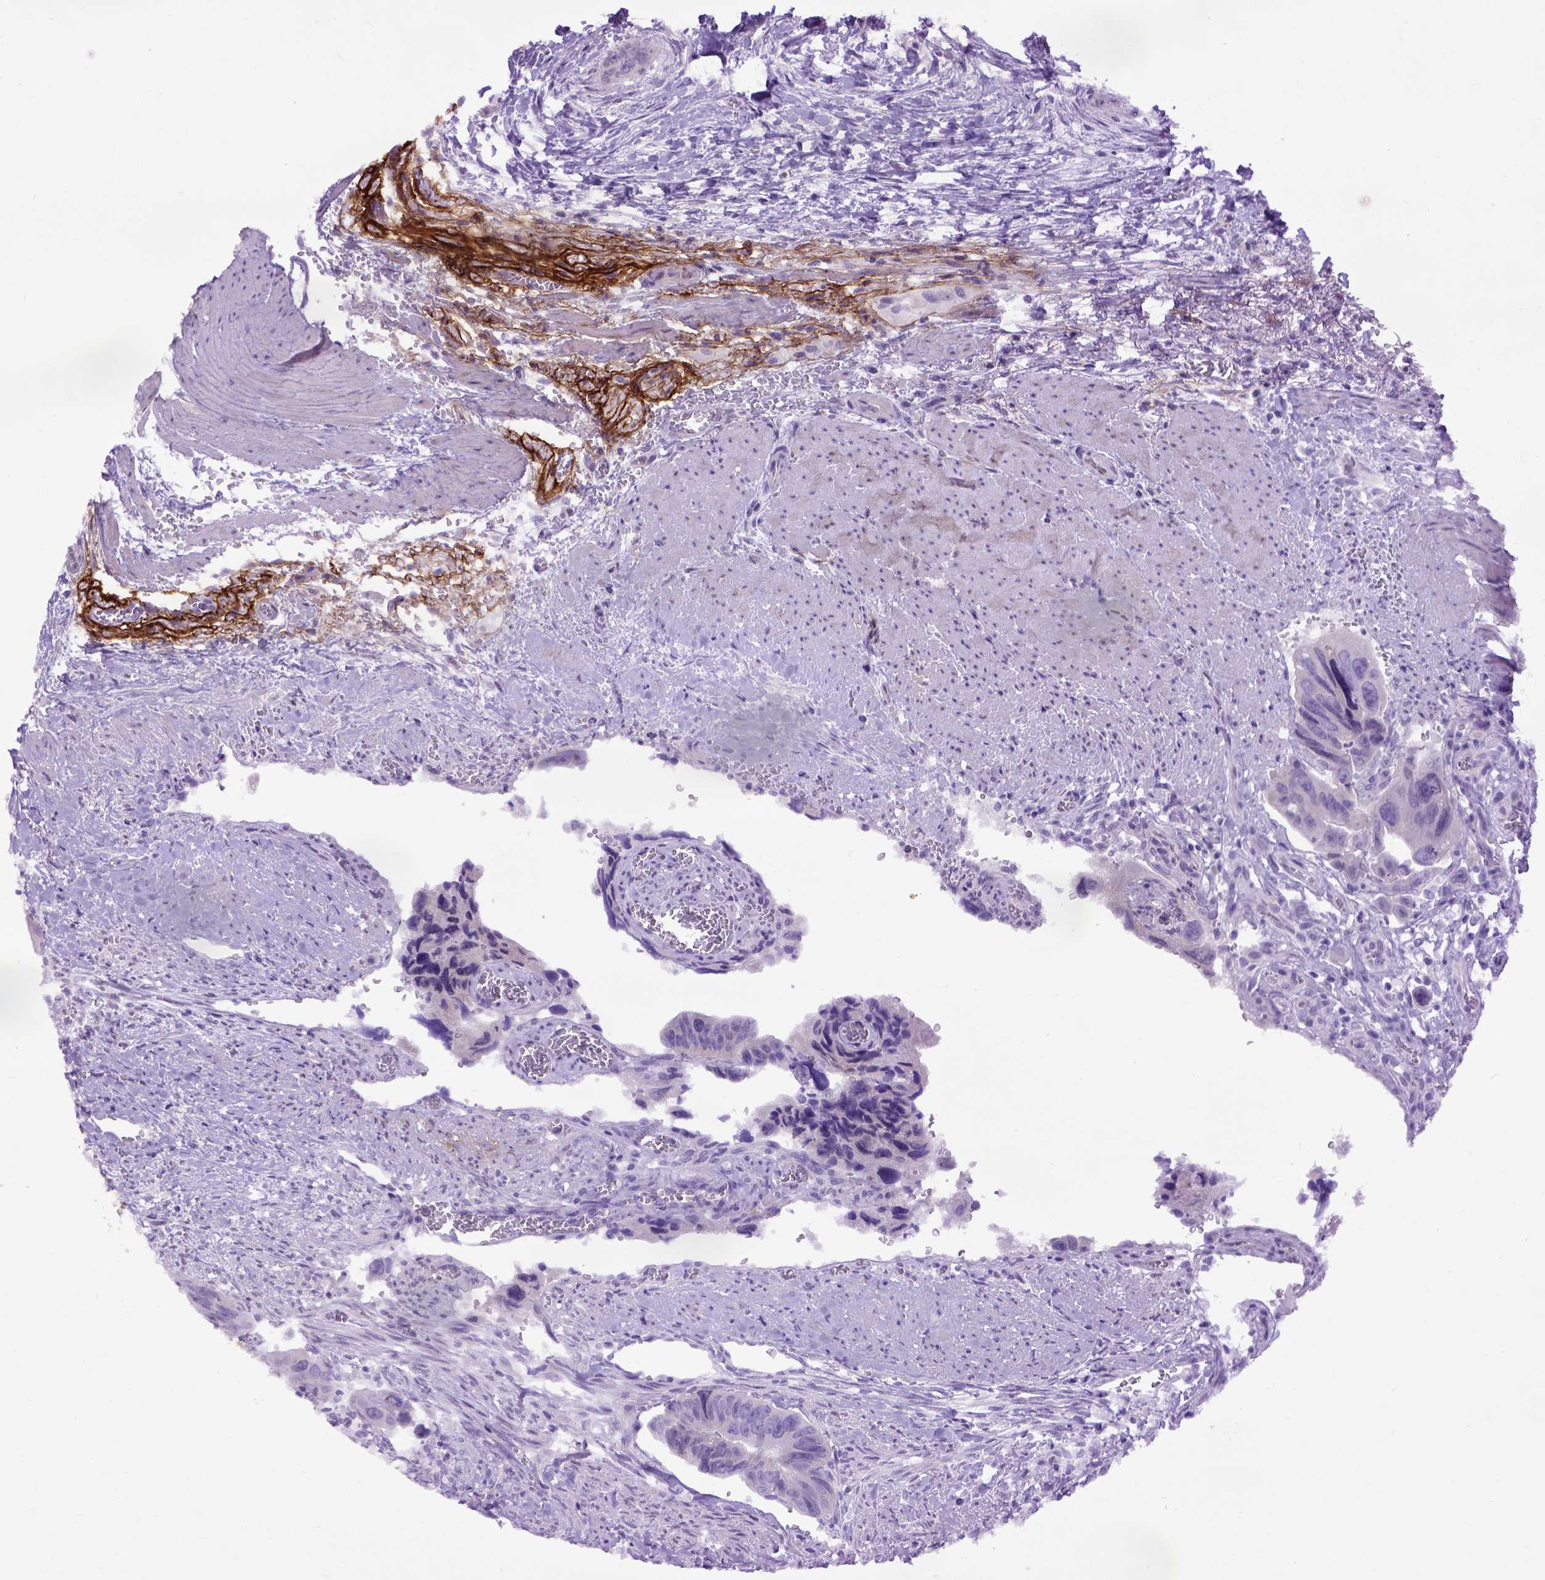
{"staining": {"intensity": "negative", "quantity": "none", "location": "none"}, "tissue": "colorectal cancer", "cell_type": "Tumor cells", "image_type": "cancer", "snomed": [{"axis": "morphology", "description": "Adenocarcinoma, NOS"}, {"axis": "topography", "description": "Rectum"}], "caption": "A high-resolution histopathology image shows IHC staining of colorectal cancer, which demonstrates no significant expression in tumor cells.", "gene": "EMILIN3", "patient": {"sex": "male", "age": 76}}